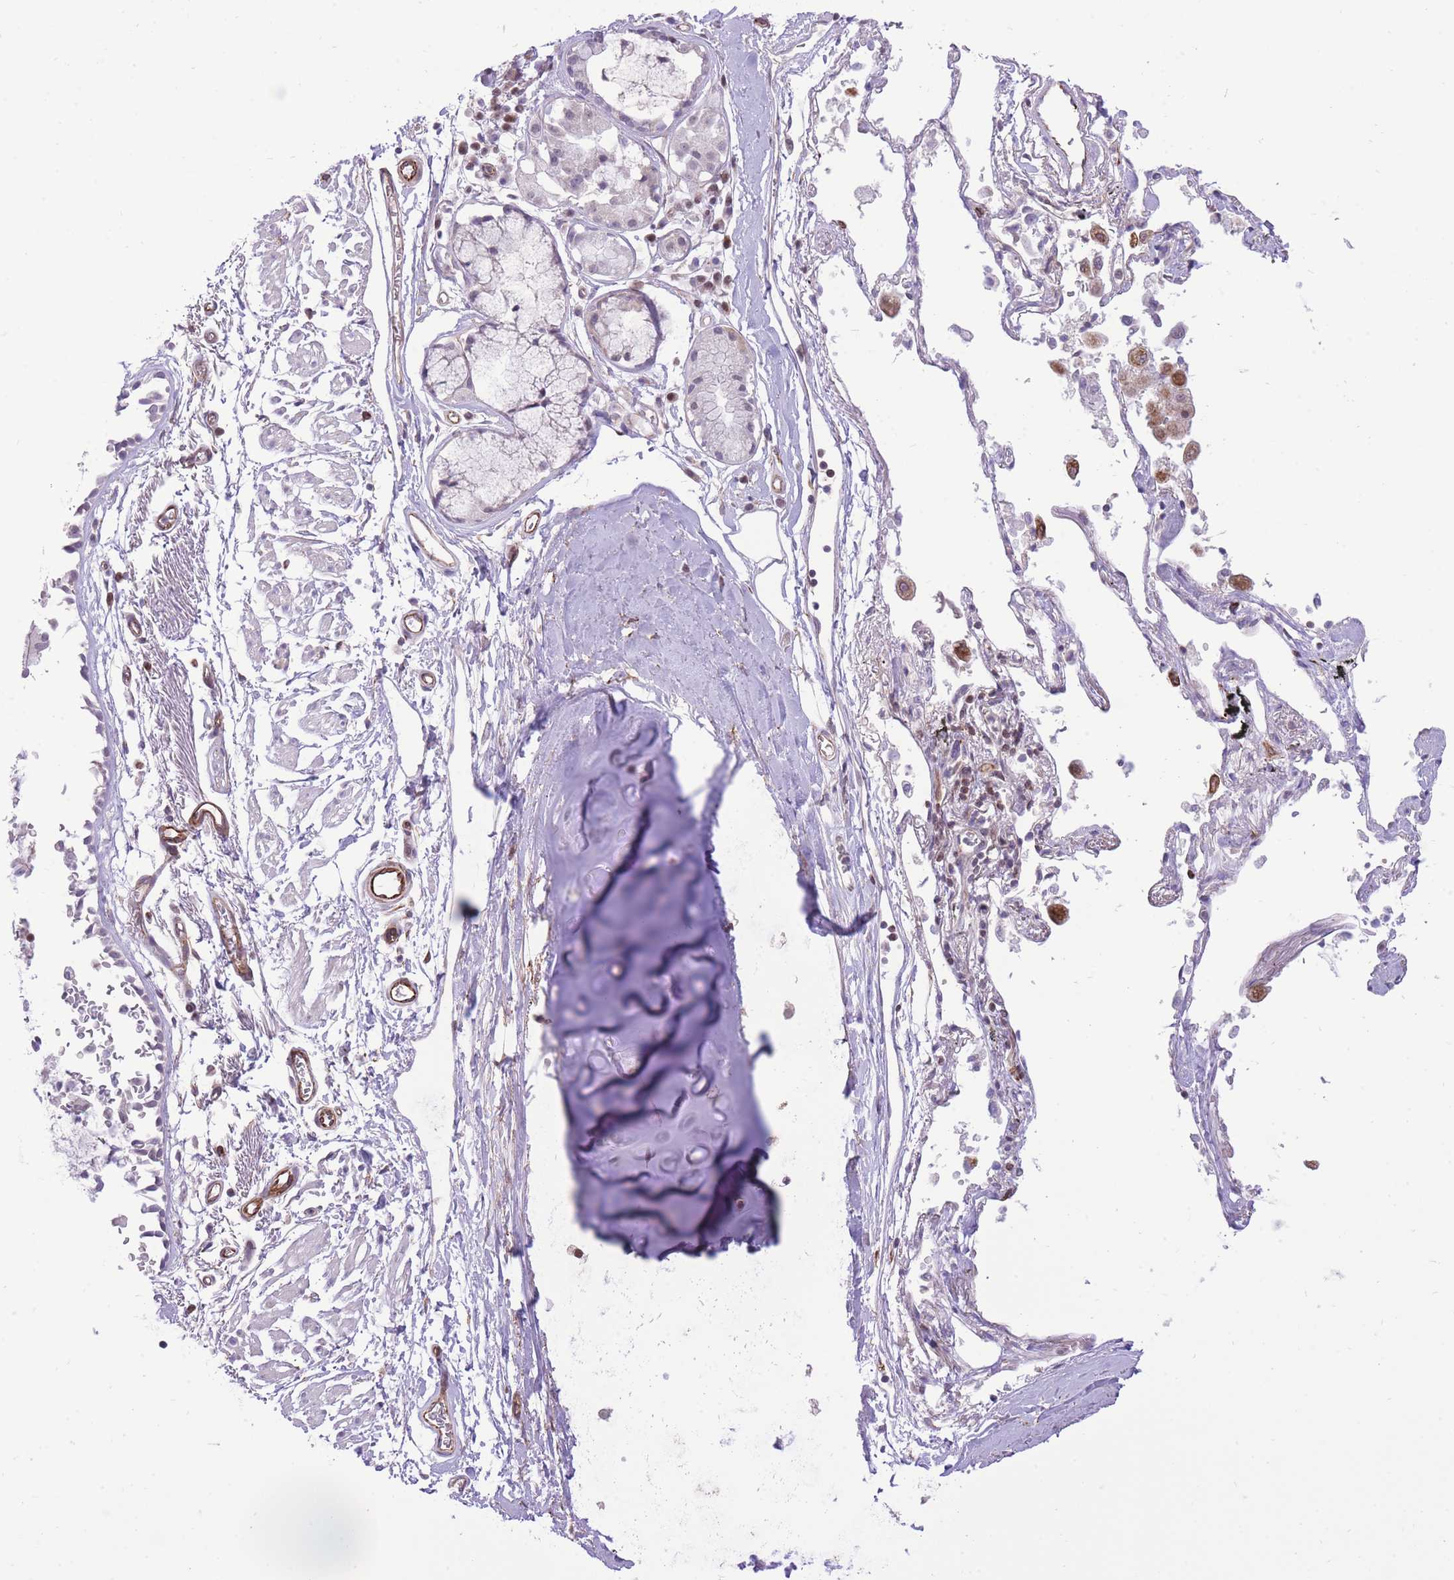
{"staining": {"intensity": "moderate", "quantity": "<25%", "location": "cytoplasmic/membranous"}, "tissue": "soft tissue", "cell_type": "Chondrocytes", "image_type": "normal", "snomed": [{"axis": "morphology", "description": "Normal tissue, NOS"}, {"axis": "topography", "description": "Cartilage tissue"}], "caption": "This is a micrograph of immunohistochemistry (IHC) staining of benign soft tissue, which shows moderate expression in the cytoplasmic/membranous of chondrocytes.", "gene": "ELL", "patient": {"sex": "male", "age": 73}}